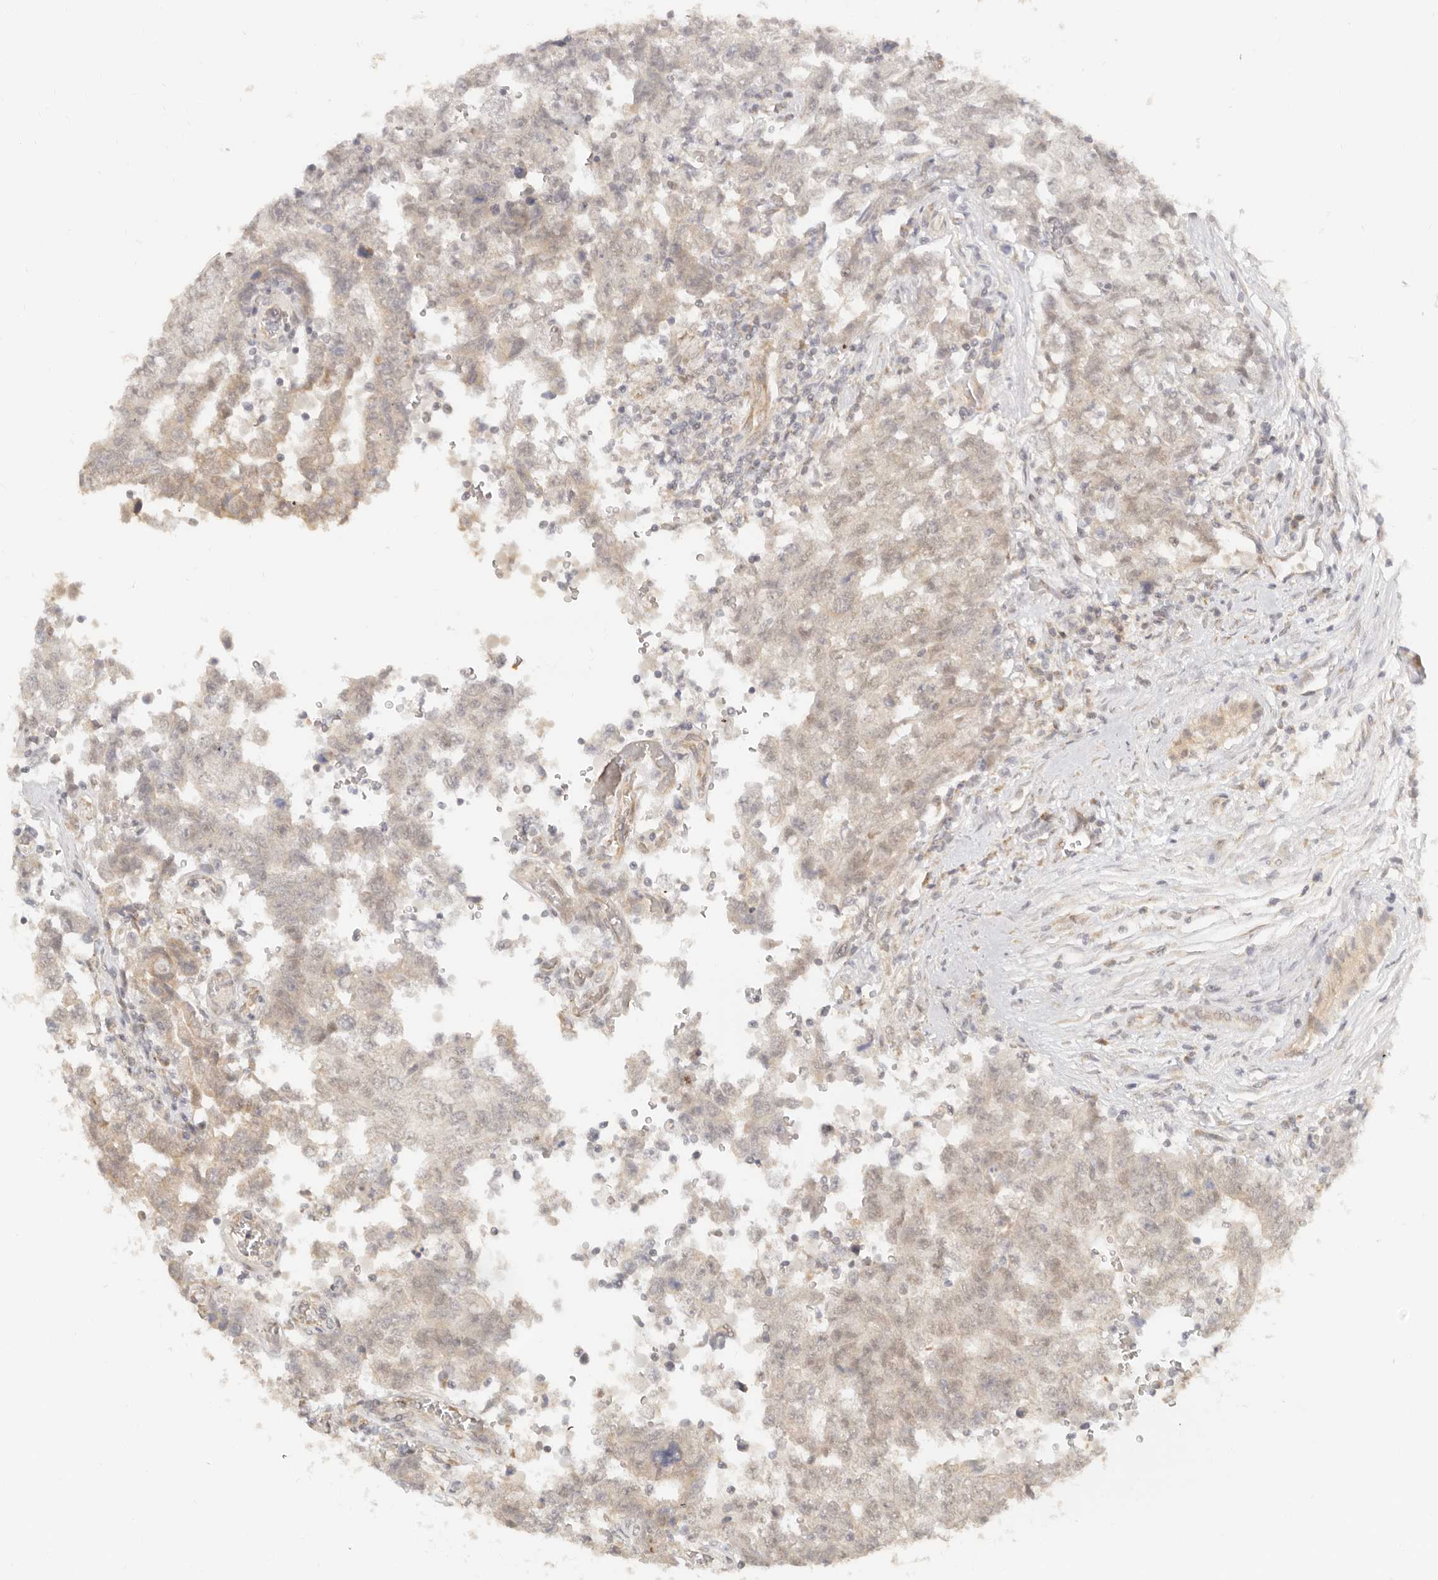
{"staining": {"intensity": "negative", "quantity": "none", "location": "none"}, "tissue": "testis cancer", "cell_type": "Tumor cells", "image_type": "cancer", "snomed": [{"axis": "morphology", "description": "Carcinoma, Embryonal, NOS"}, {"axis": "topography", "description": "Testis"}], "caption": "This is an immunohistochemistry (IHC) histopathology image of human testis embryonal carcinoma. There is no expression in tumor cells.", "gene": "BAALC", "patient": {"sex": "male", "age": 26}}